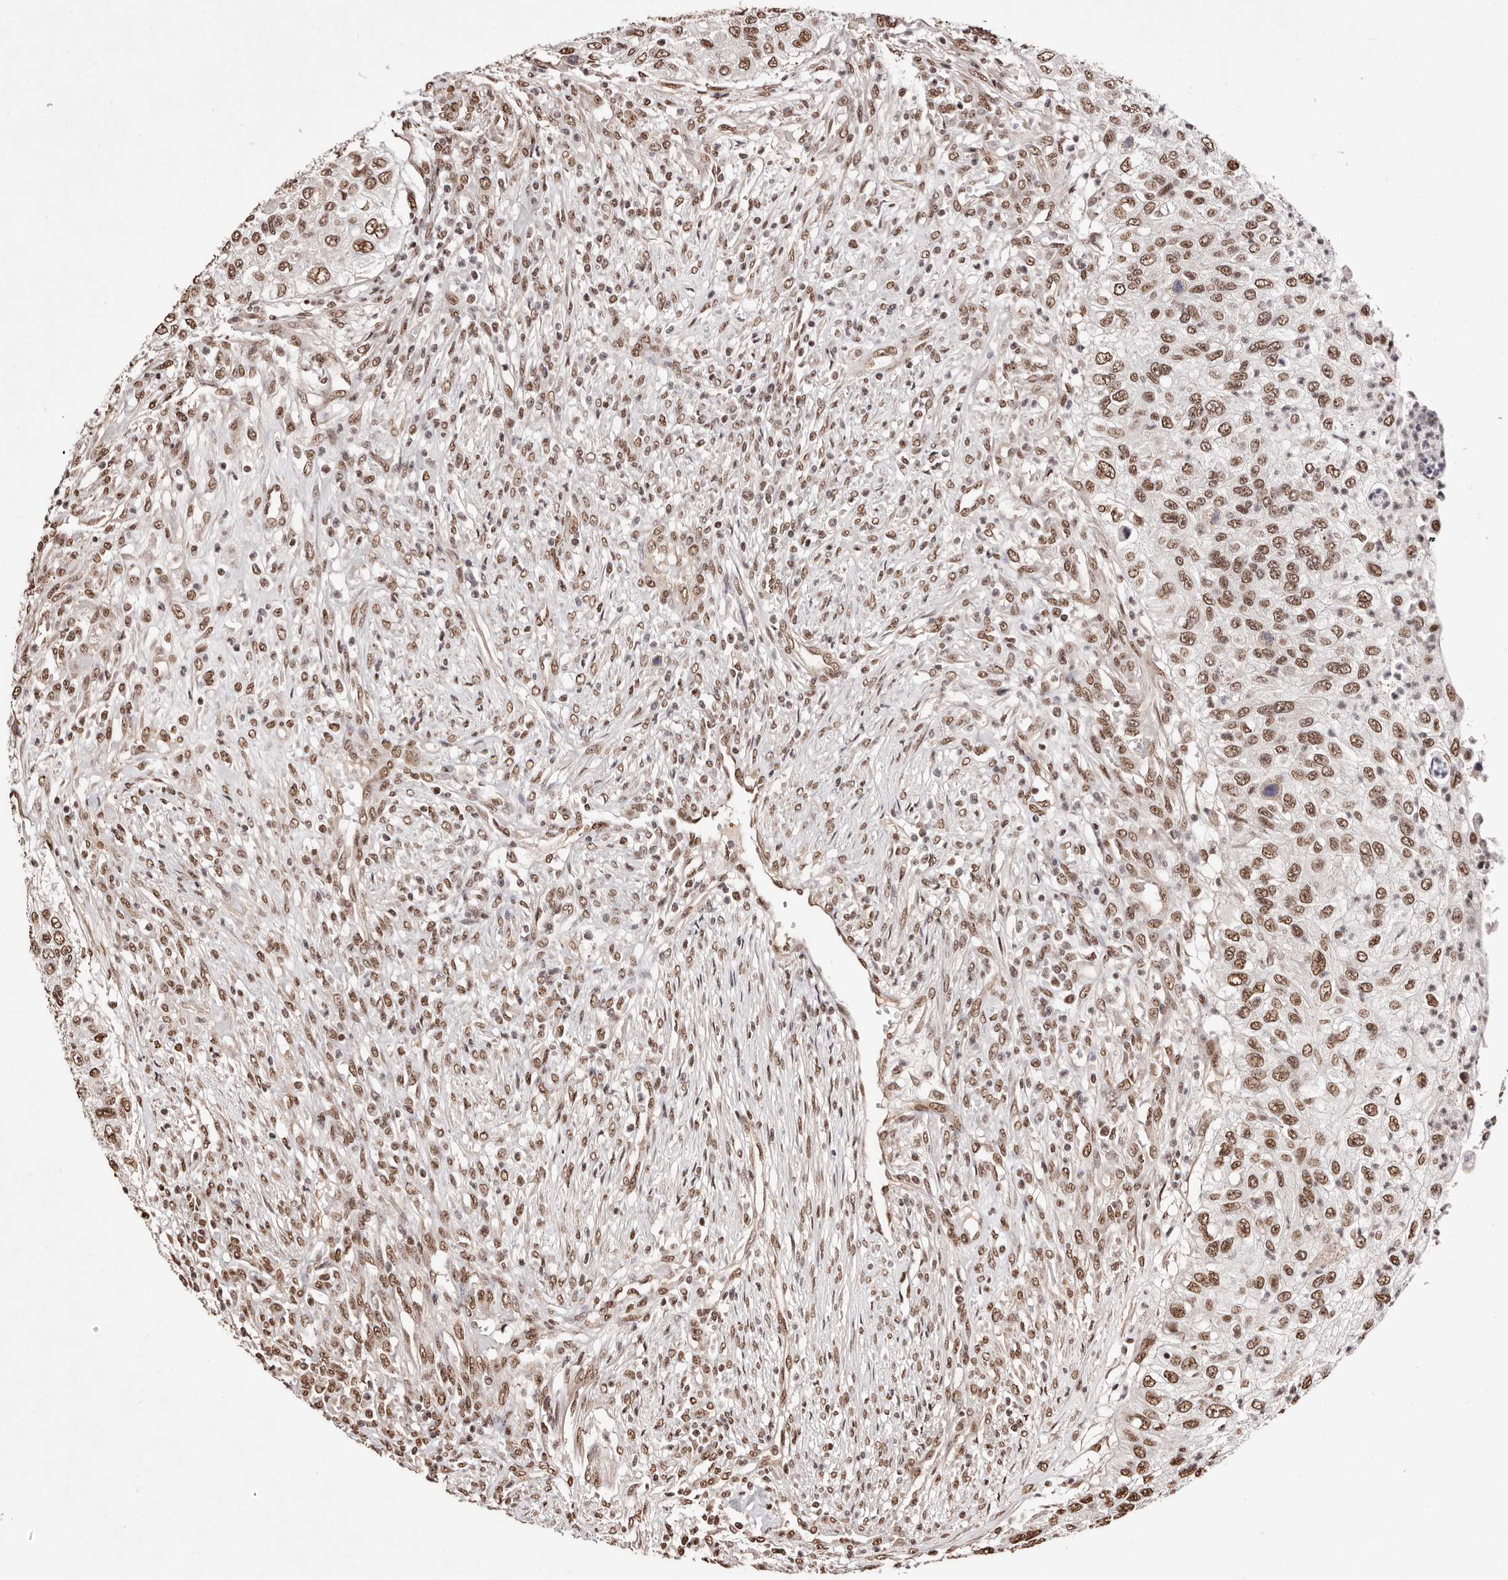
{"staining": {"intensity": "moderate", "quantity": ">75%", "location": "nuclear"}, "tissue": "urothelial cancer", "cell_type": "Tumor cells", "image_type": "cancer", "snomed": [{"axis": "morphology", "description": "Urothelial carcinoma, High grade"}, {"axis": "topography", "description": "Urinary bladder"}], "caption": "IHC (DAB (3,3'-diaminobenzidine)) staining of urothelial cancer shows moderate nuclear protein staining in about >75% of tumor cells. (DAB (3,3'-diaminobenzidine) = brown stain, brightfield microscopy at high magnification).", "gene": "BICRAL", "patient": {"sex": "female", "age": 60}}